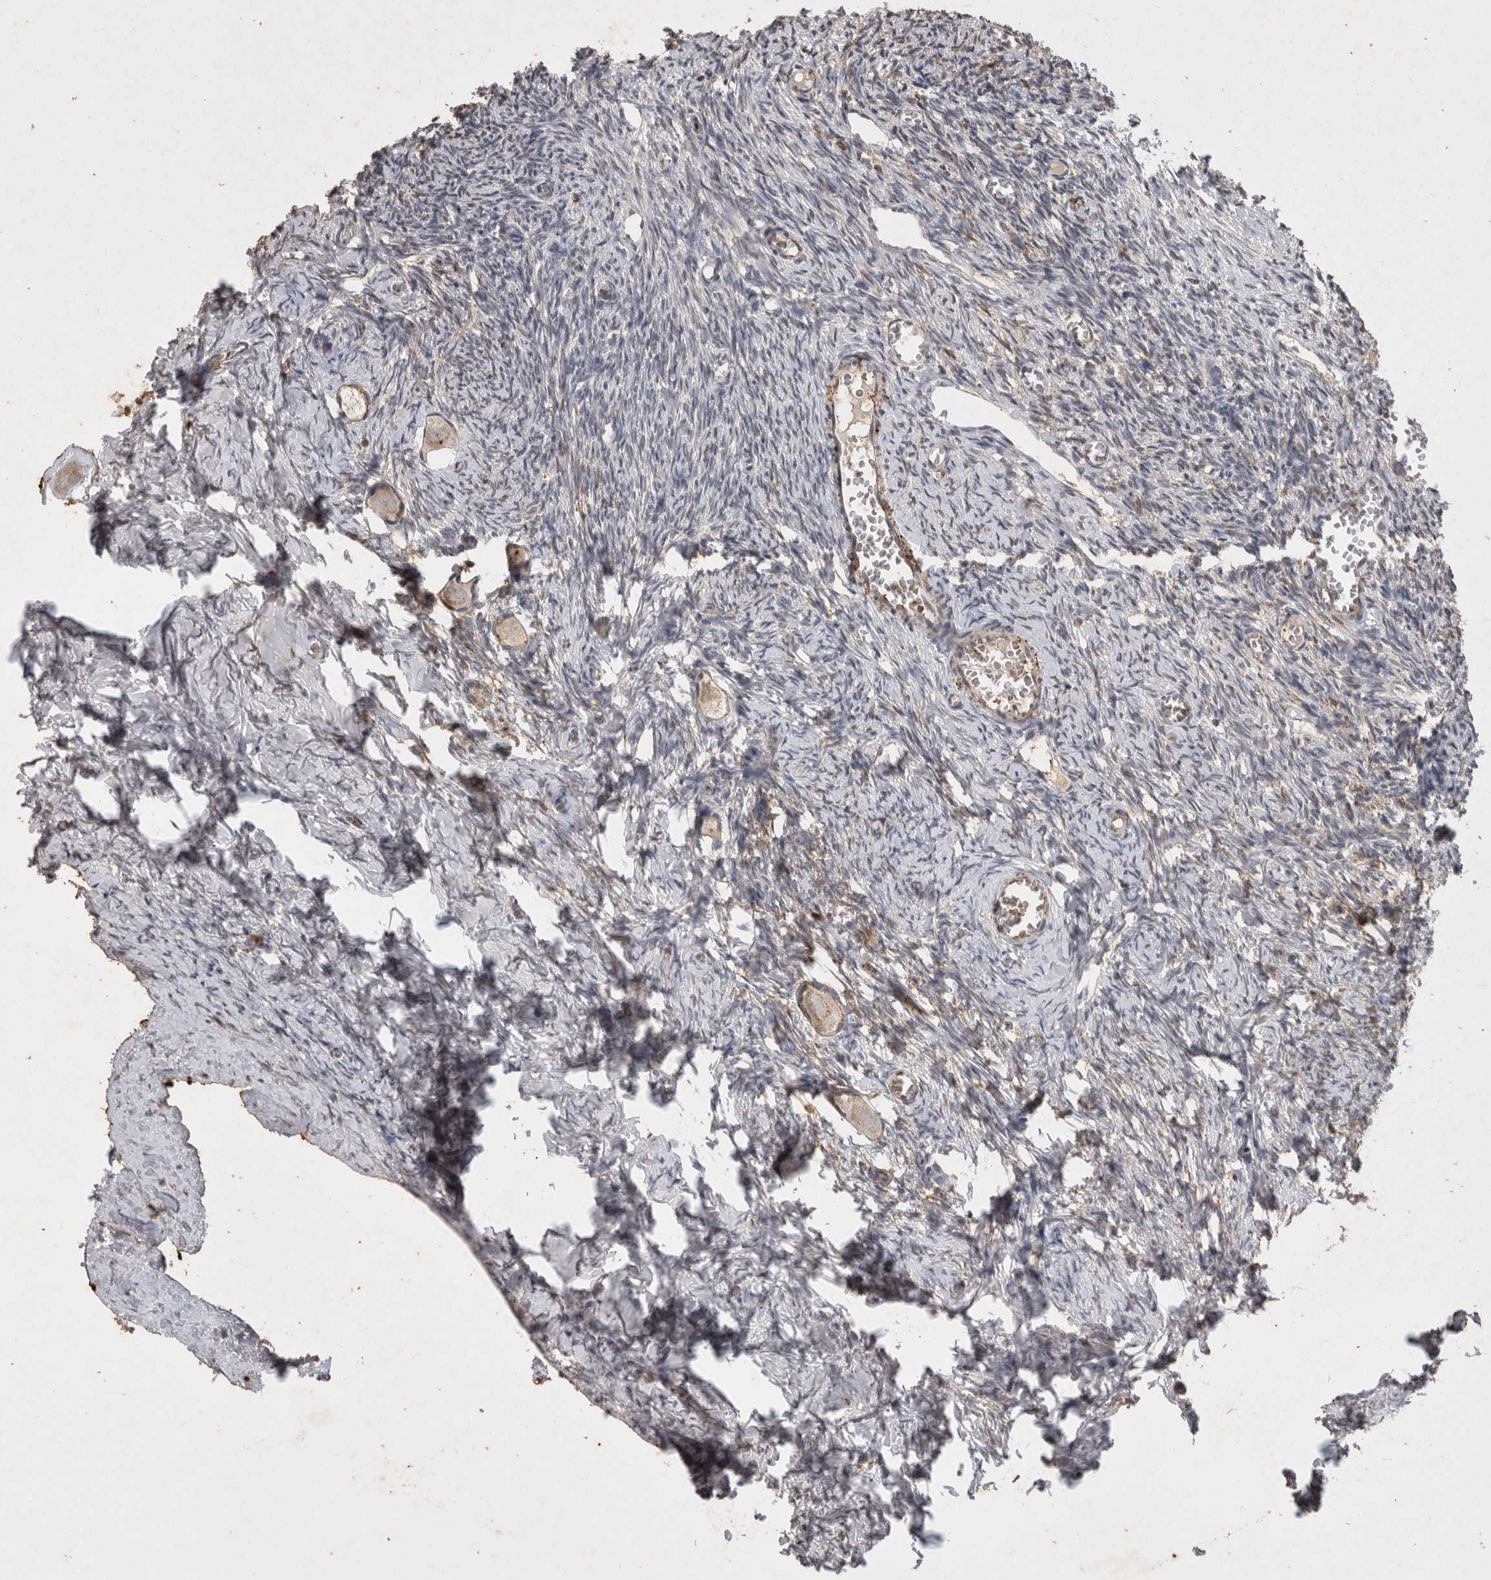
{"staining": {"intensity": "weak", "quantity": ">75%", "location": "cytoplasmic/membranous"}, "tissue": "ovary", "cell_type": "Follicle cells", "image_type": "normal", "snomed": [{"axis": "morphology", "description": "Normal tissue, NOS"}, {"axis": "topography", "description": "Ovary"}], "caption": "Immunohistochemistry photomicrograph of benign human ovary stained for a protein (brown), which shows low levels of weak cytoplasmic/membranous positivity in approximately >75% of follicle cells.", "gene": "HRK", "patient": {"sex": "female", "age": 27}}